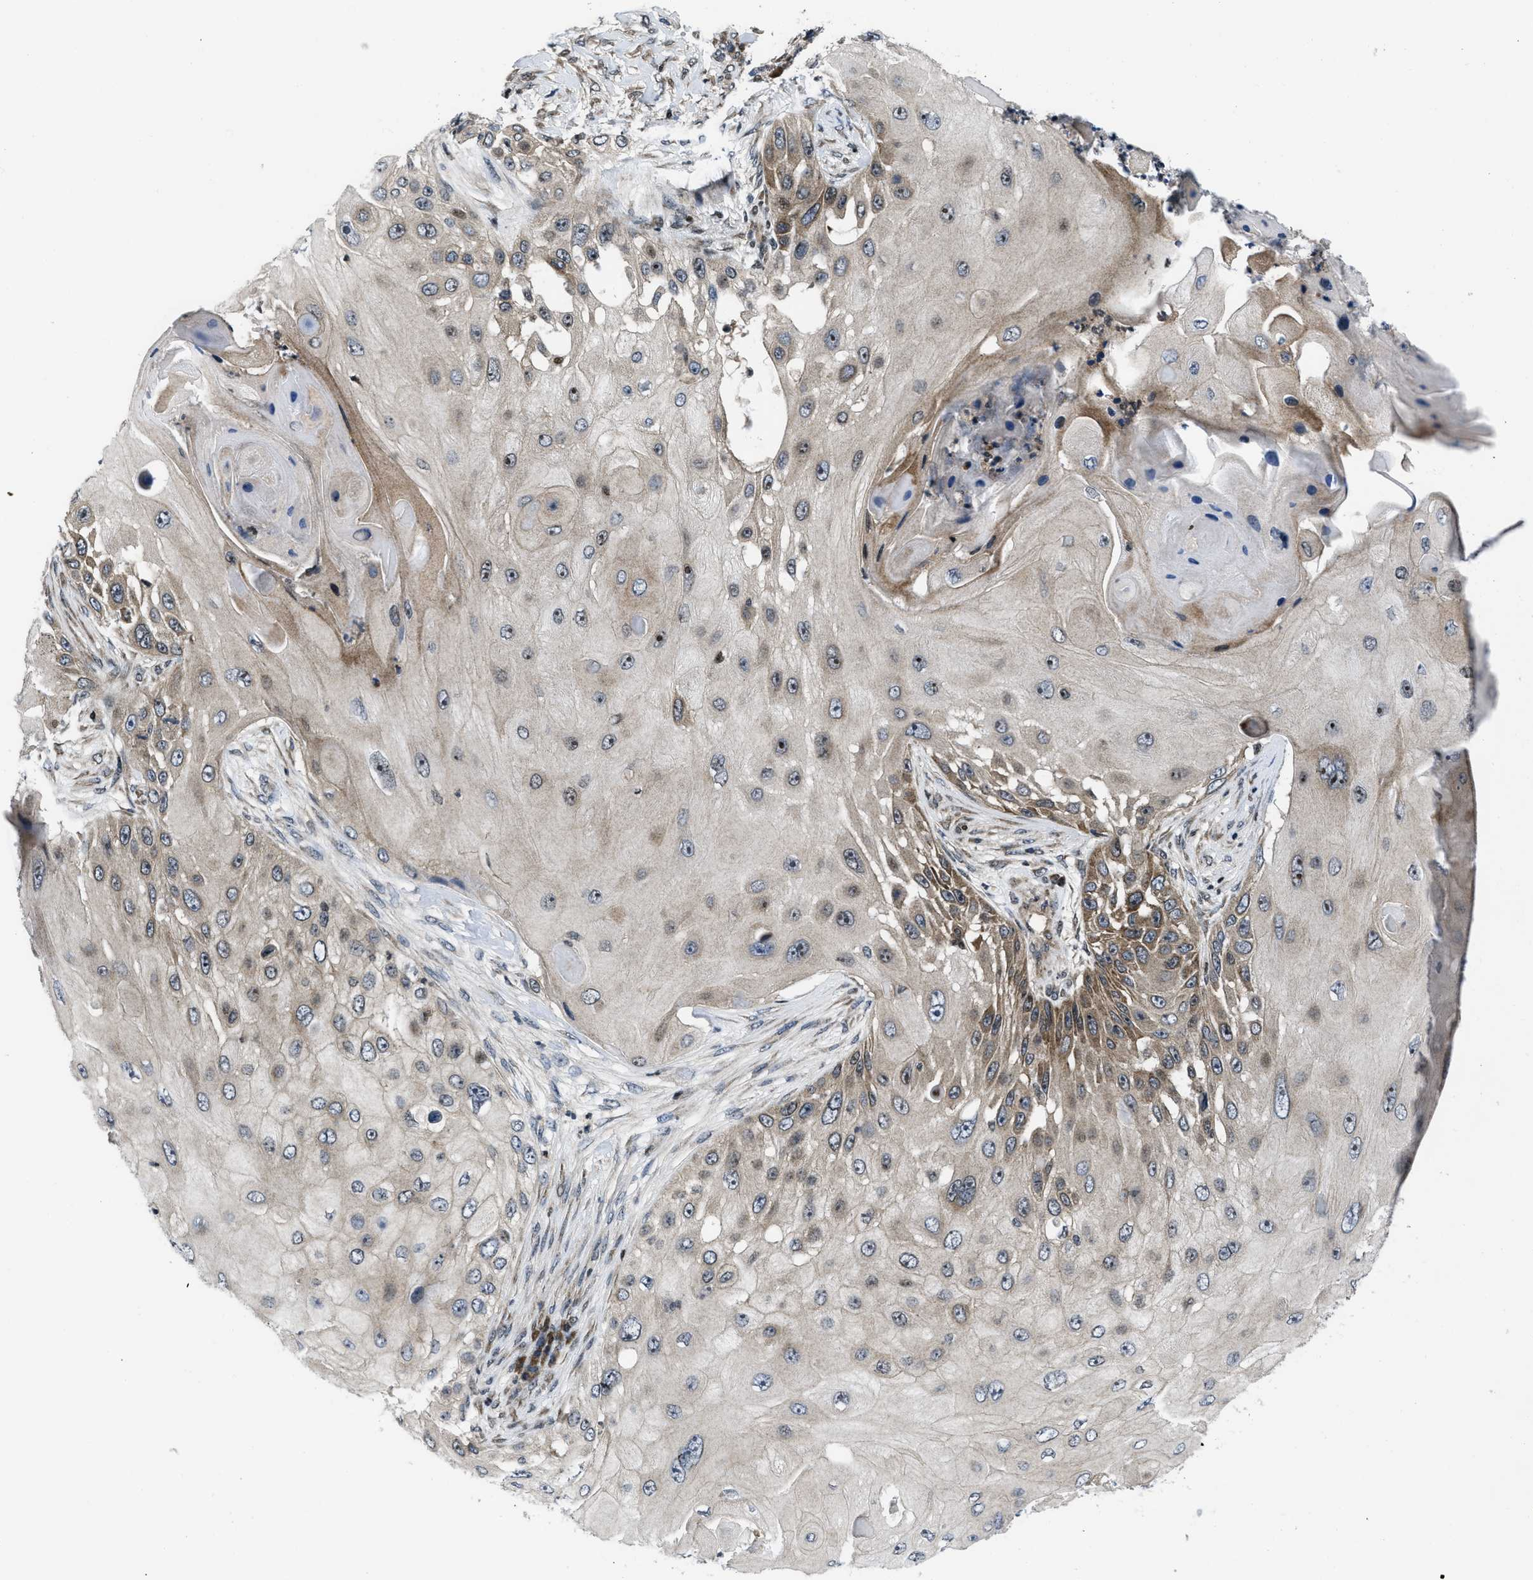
{"staining": {"intensity": "strong", "quantity": "25%-75%", "location": "cytoplasmic/membranous,nuclear"}, "tissue": "skin cancer", "cell_type": "Tumor cells", "image_type": "cancer", "snomed": [{"axis": "morphology", "description": "Squamous cell carcinoma, NOS"}, {"axis": "topography", "description": "Skin"}], "caption": "This is a micrograph of IHC staining of squamous cell carcinoma (skin), which shows strong positivity in the cytoplasmic/membranous and nuclear of tumor cells.", "gene": "PPP2CB", "patient": {"sex": "female", "age": 44}}